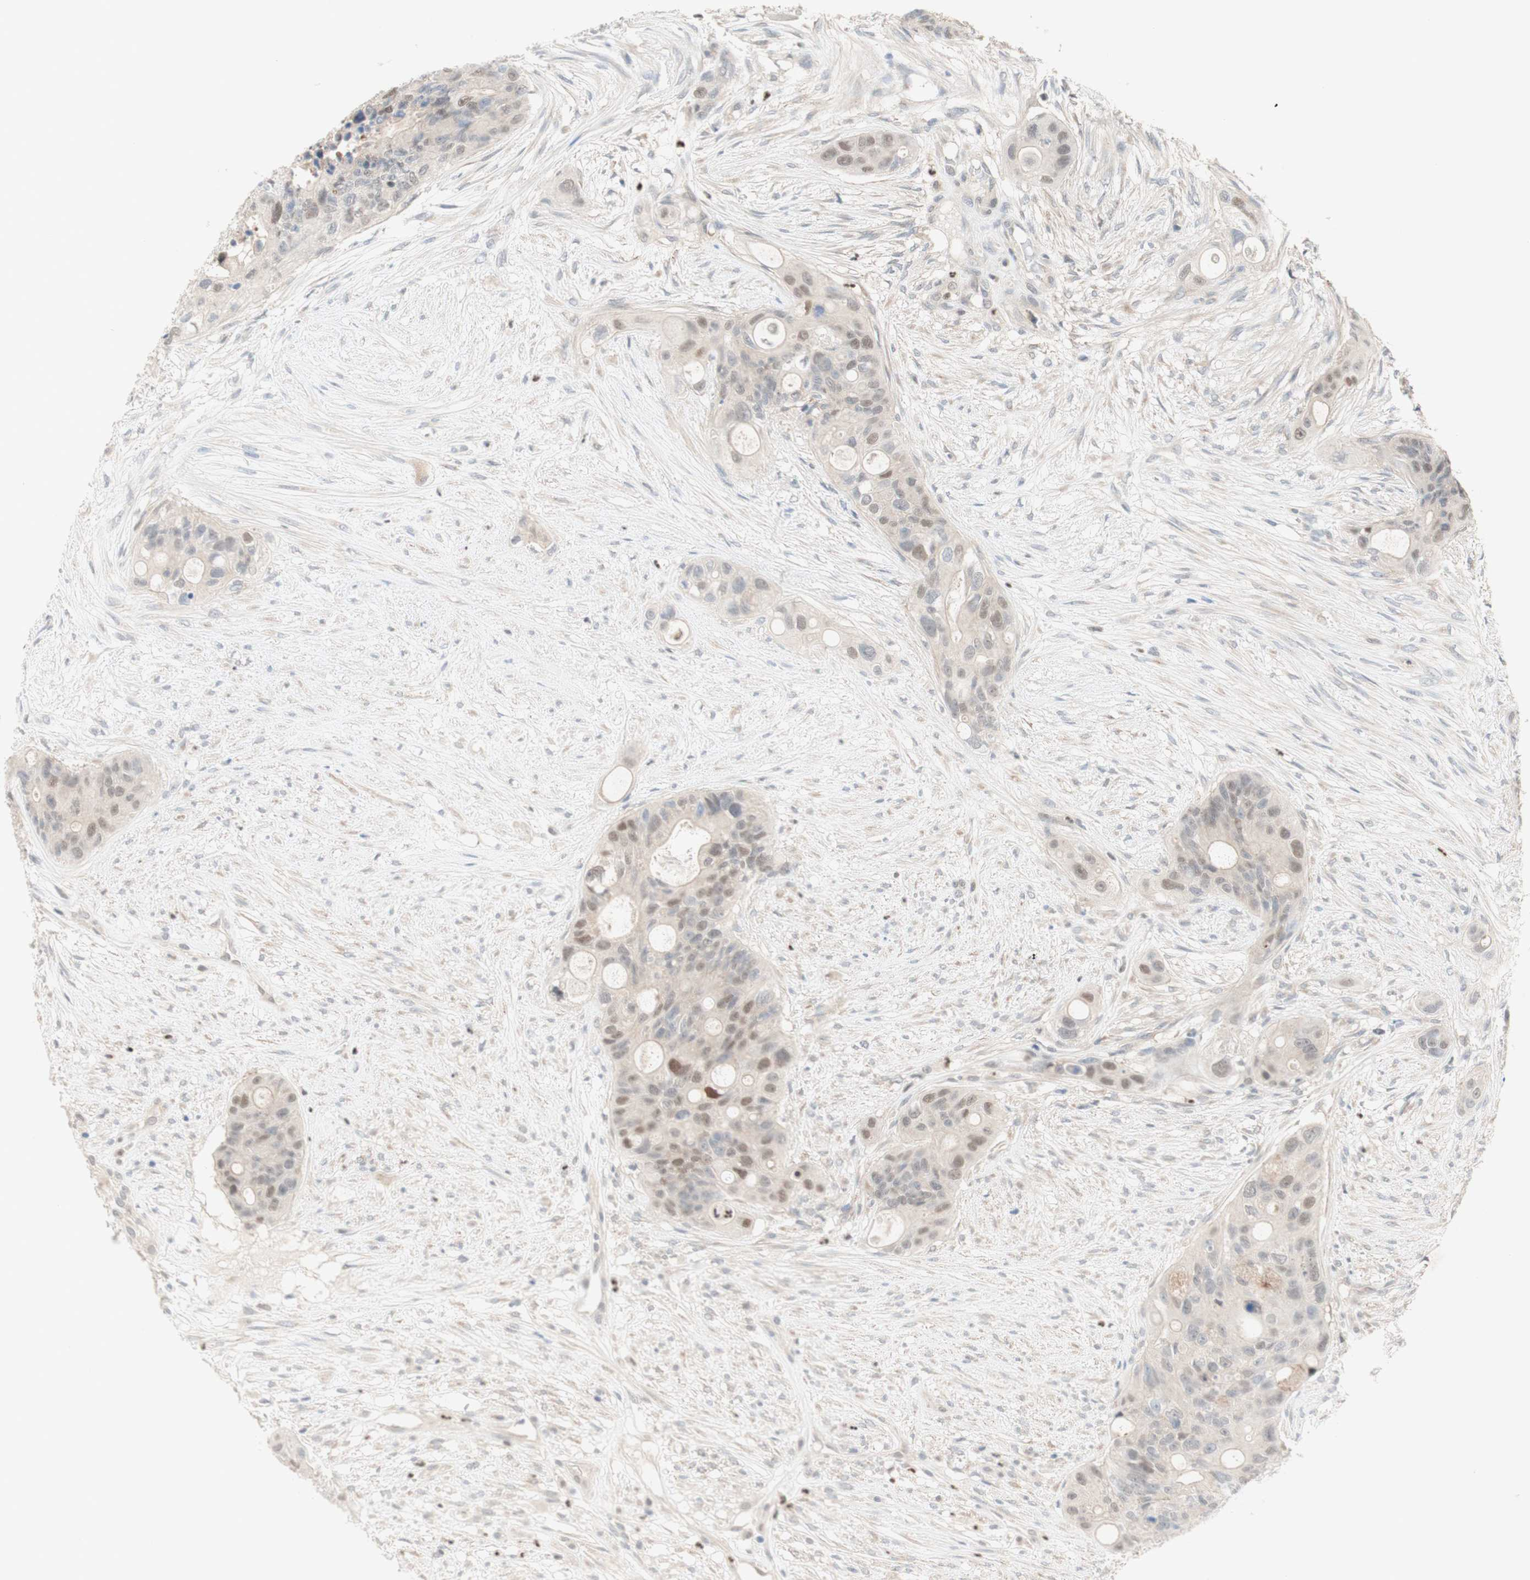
{"staining": {"intensity": "weak", "quantity": "25%-75%", "location": "nuclear"}, "tissue": "colorectal cancer", "cell_type": "Tumor cells", "image_type": "cancer", "snomed": [{"axis": "morphology", "description": "Adenocarcinoma, NOS"}, {"axis": "topography", "description": "Colon"}], "caption": "About 25%-75% of tumor cells in human colorectal cancer display weak nuclear protein staining as visualized by brown immunohistochemical staining.", "gene": "RFNG", "patient": {"sex": "female", "age": 57}}